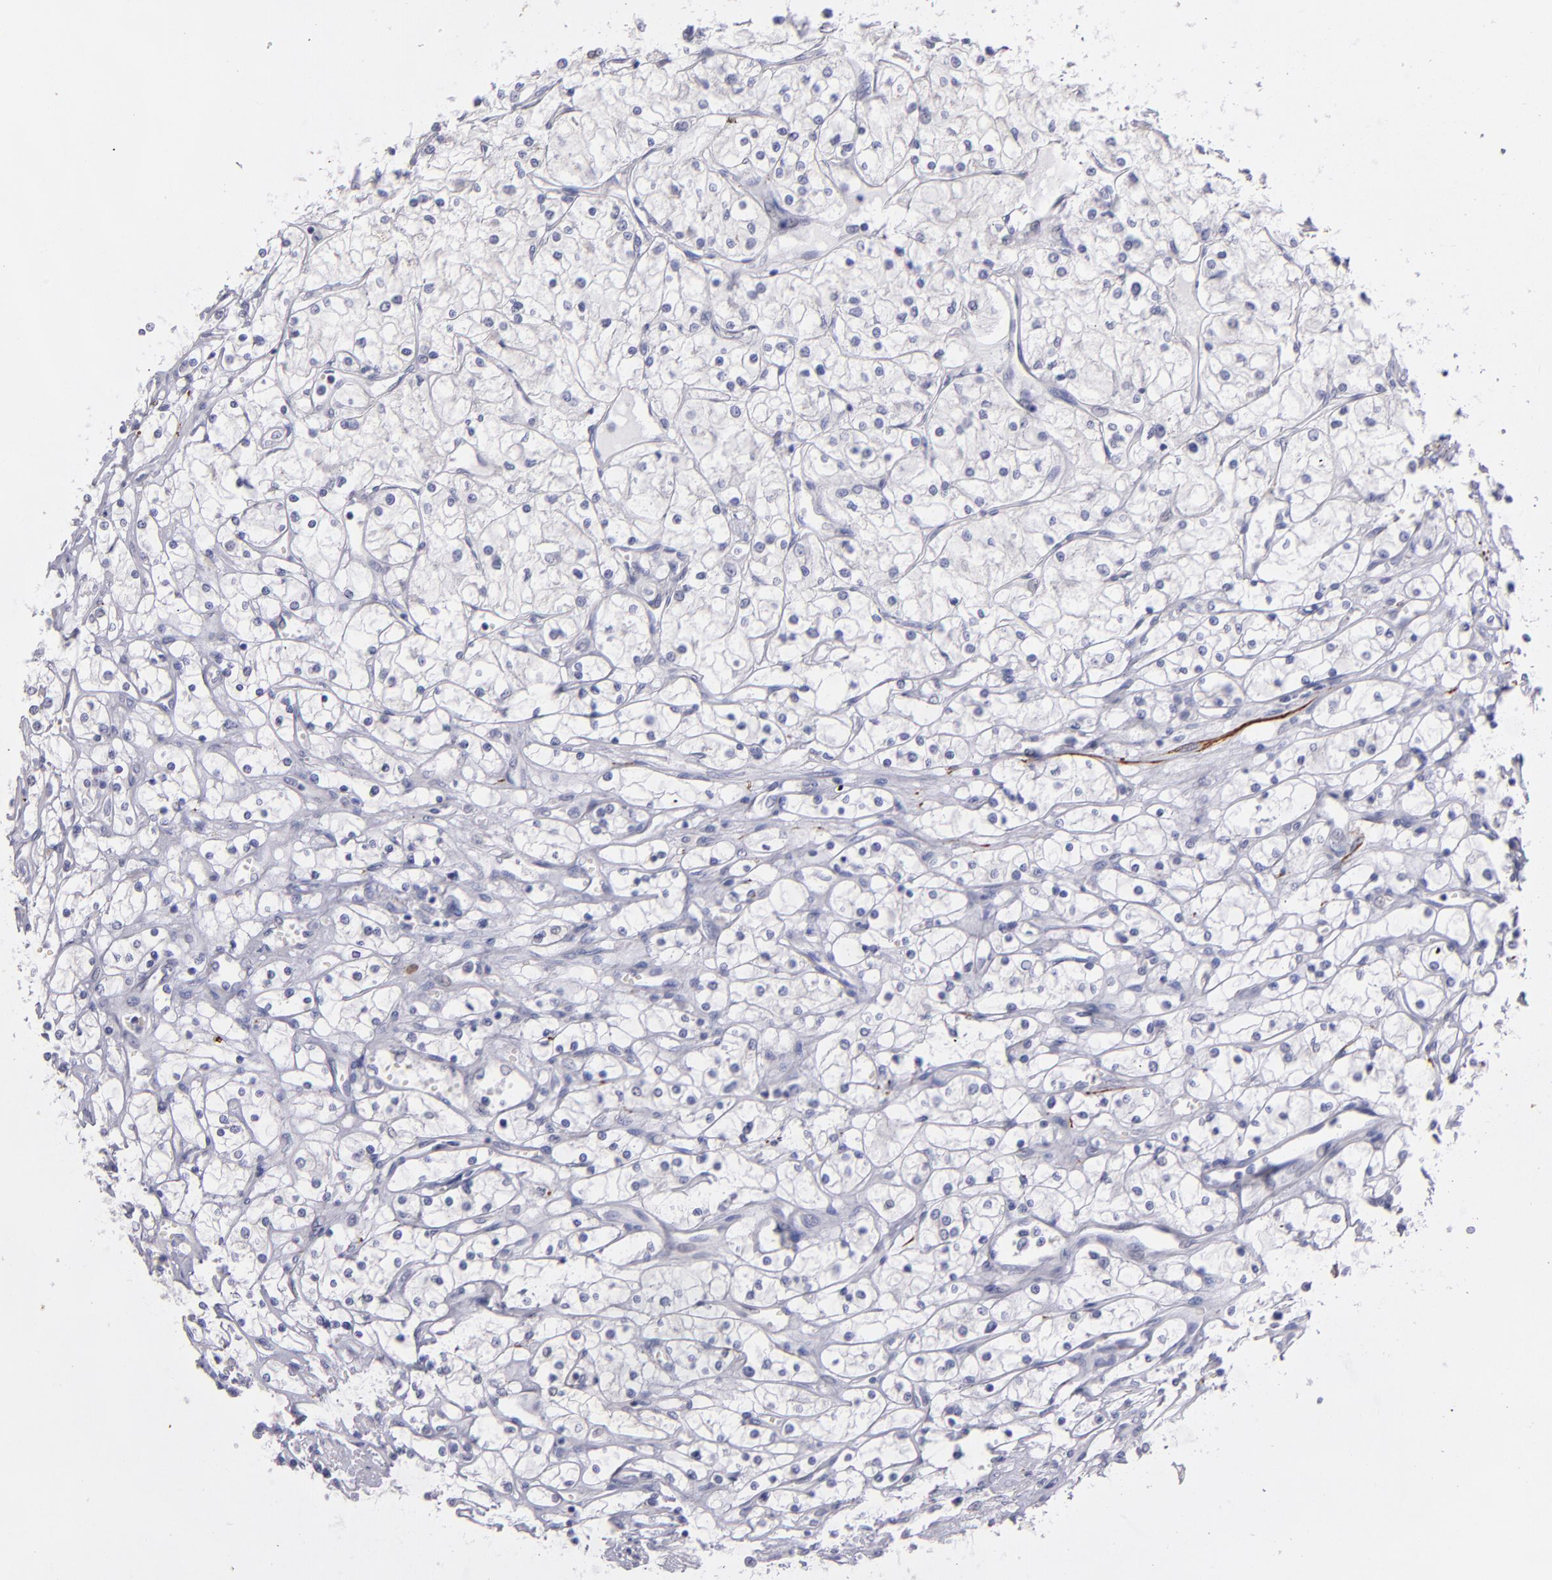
{"staining": {"intensity": "negative", "quantity": "none", "location": "none"}, "tissue": "renal cancer", "cell_type": "Tumor cells", "image_type": "cancer", "snomed": [{"axis": "morphology", "description": "Adenocarcinoma, NOS"}, {"axis": "topography", "description": "Kidney"}], "caption": "Immunohistochemistry (IHC) of renal cancer exhibits no expression in tumor cells.", "gene": "SNAP25", "patient": {"sex": "male", "age": 61}}